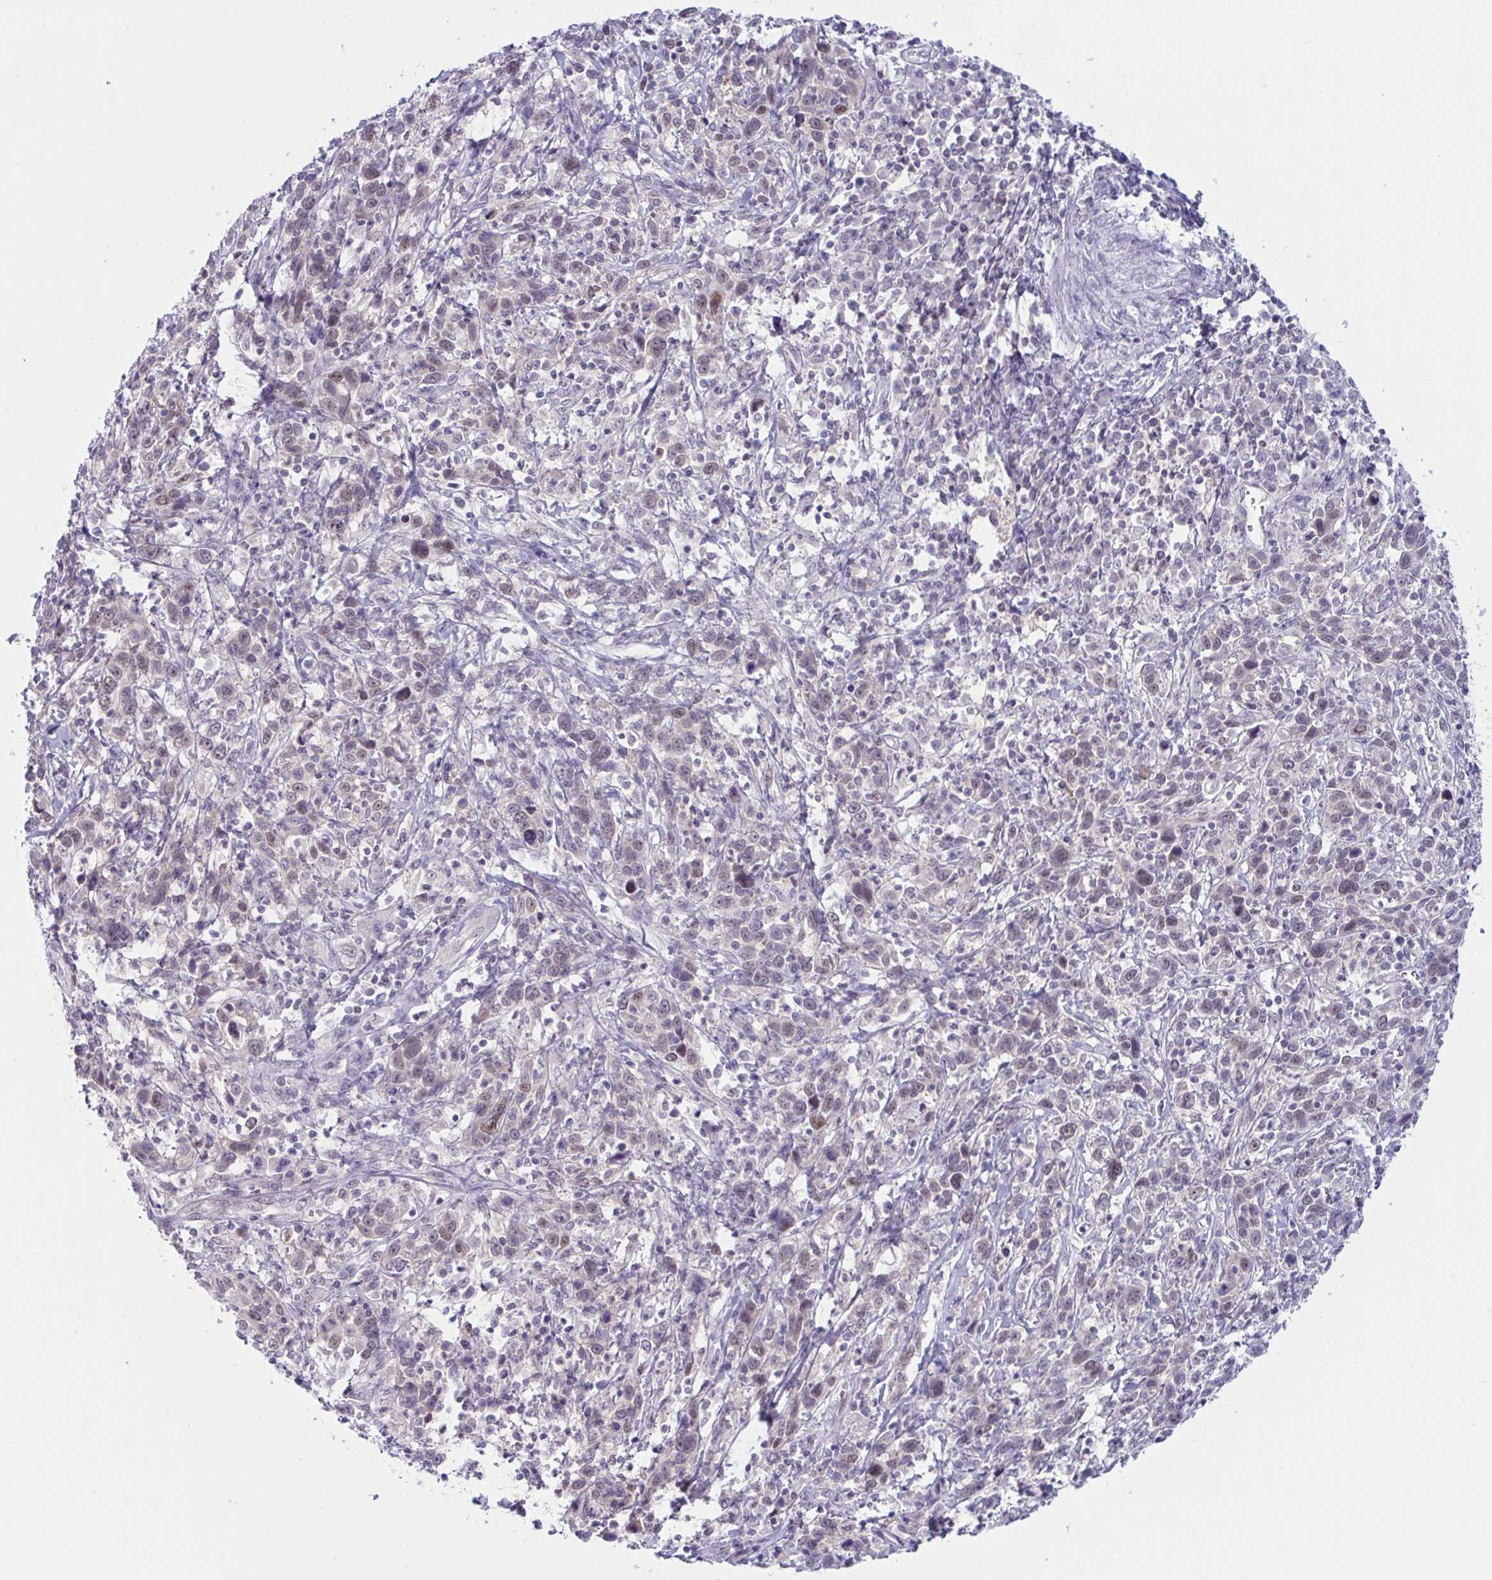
{"staining": {"intensity": "weak", "quantity": "<25%", "location": "nuclear"}, "tissue": "cervical cancer", "cell_type": "Tumor cells", "image_type": "cancer", "snomed": [{"axis": "morphology", "description": "Squamous cell carcinoma, NOS"}, {"axis": "topography", "description": "Cervix"}], "caption": "Cervical squamous cell carcinoma was stained to show a protein in brown. There is no significant staining in tumor cells. (DAB (3,3'-diaminobenzidine) immunohistochemistry (IHC) with hematoxylin counter stain).", "gene": "TSN", "patient": {"sex": "female", "age": 46}}